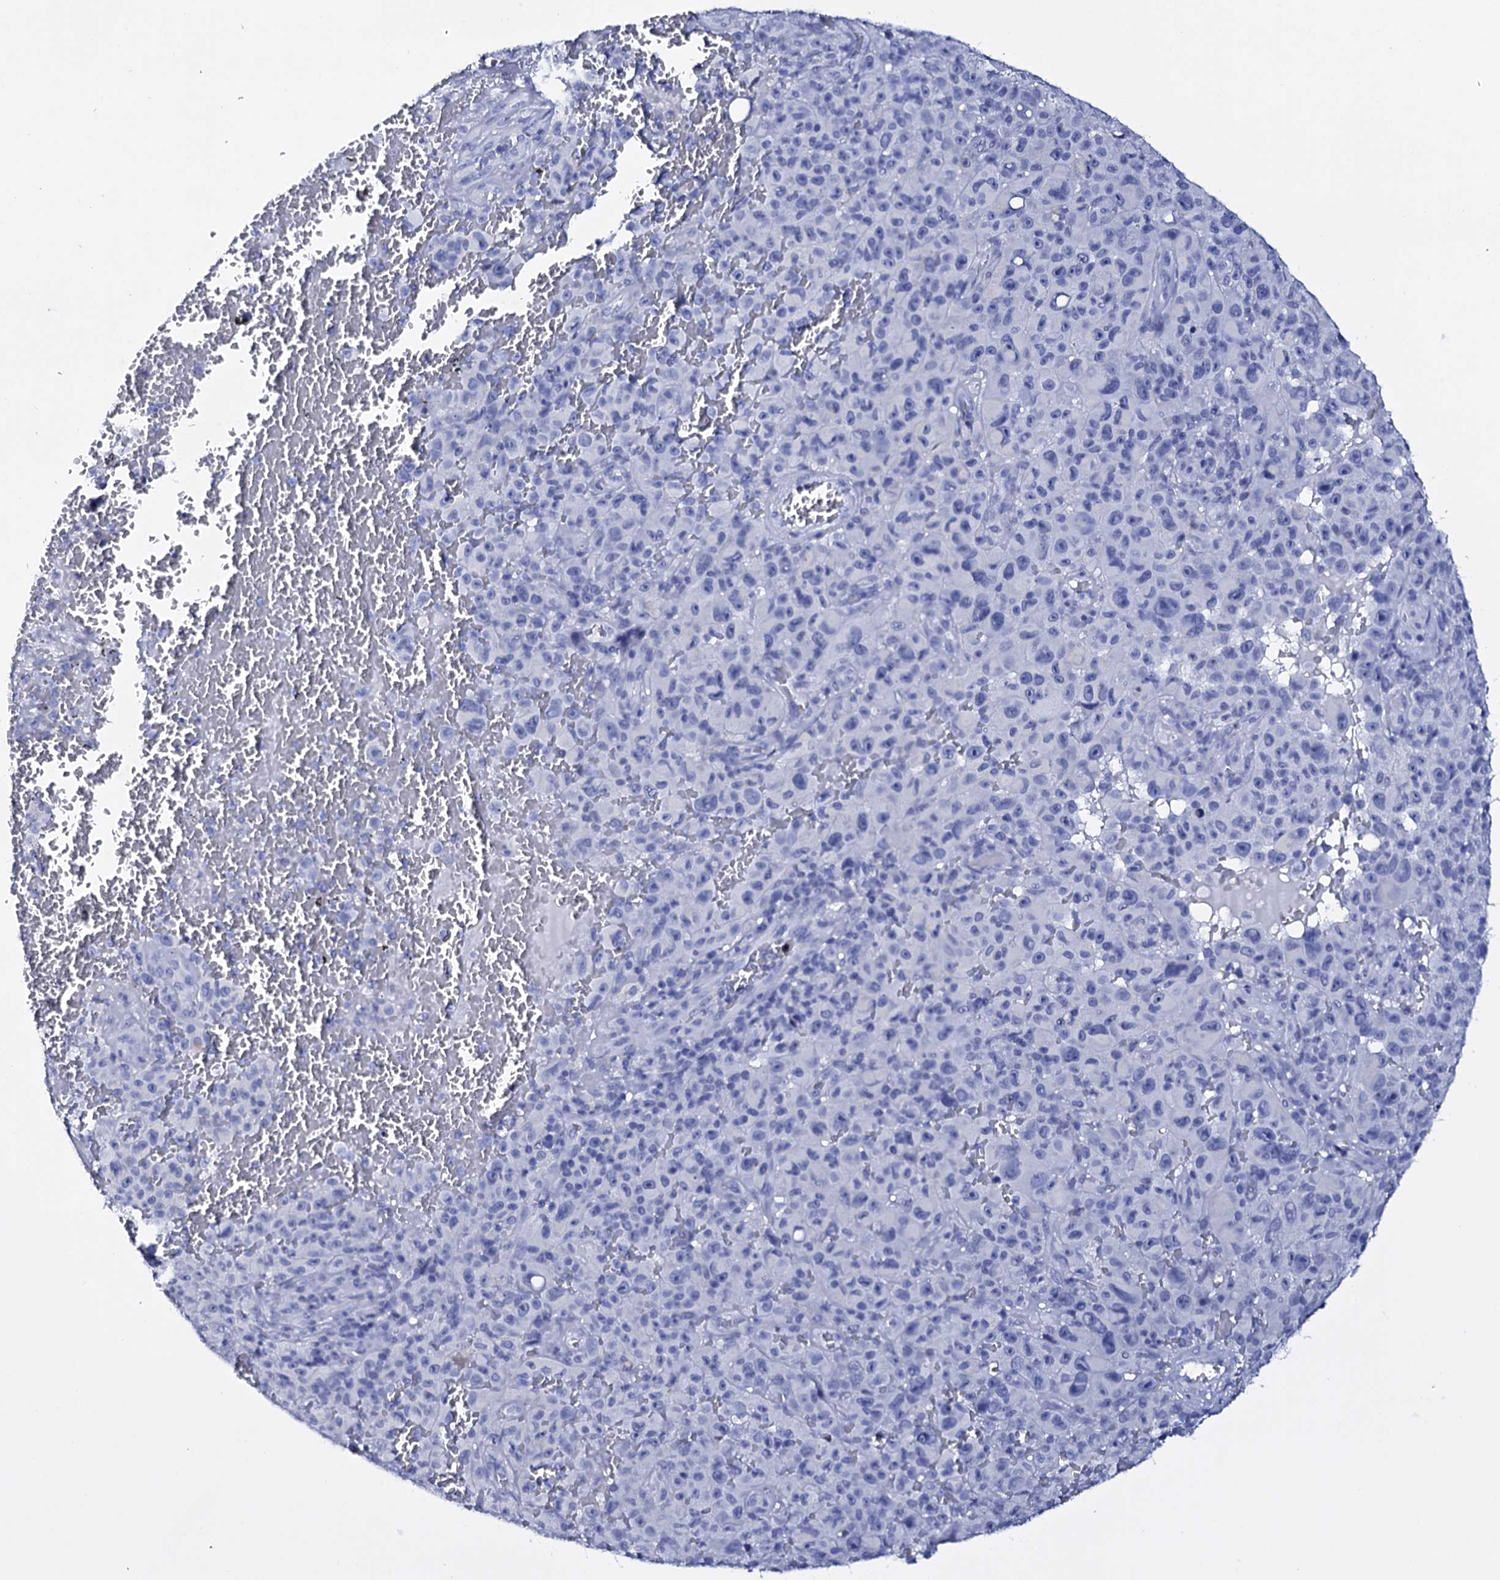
{"staining": {"intensity": "negative", "quantity": "none", "location": "none"}, "tissue": "melanoma", "cell_type": "Tumor cells", "image_type": "cancer", "snomed": [{"axis": "morphology", "description": "Malignant melanoma, NOS"}, {"axis": "topography", "description": "Skin"}], "caption": "The image exhibits no staining of tumor cells in melanoma.", "gene": "ITPRID2", "patient": {"sex": "female", "age": 82}}